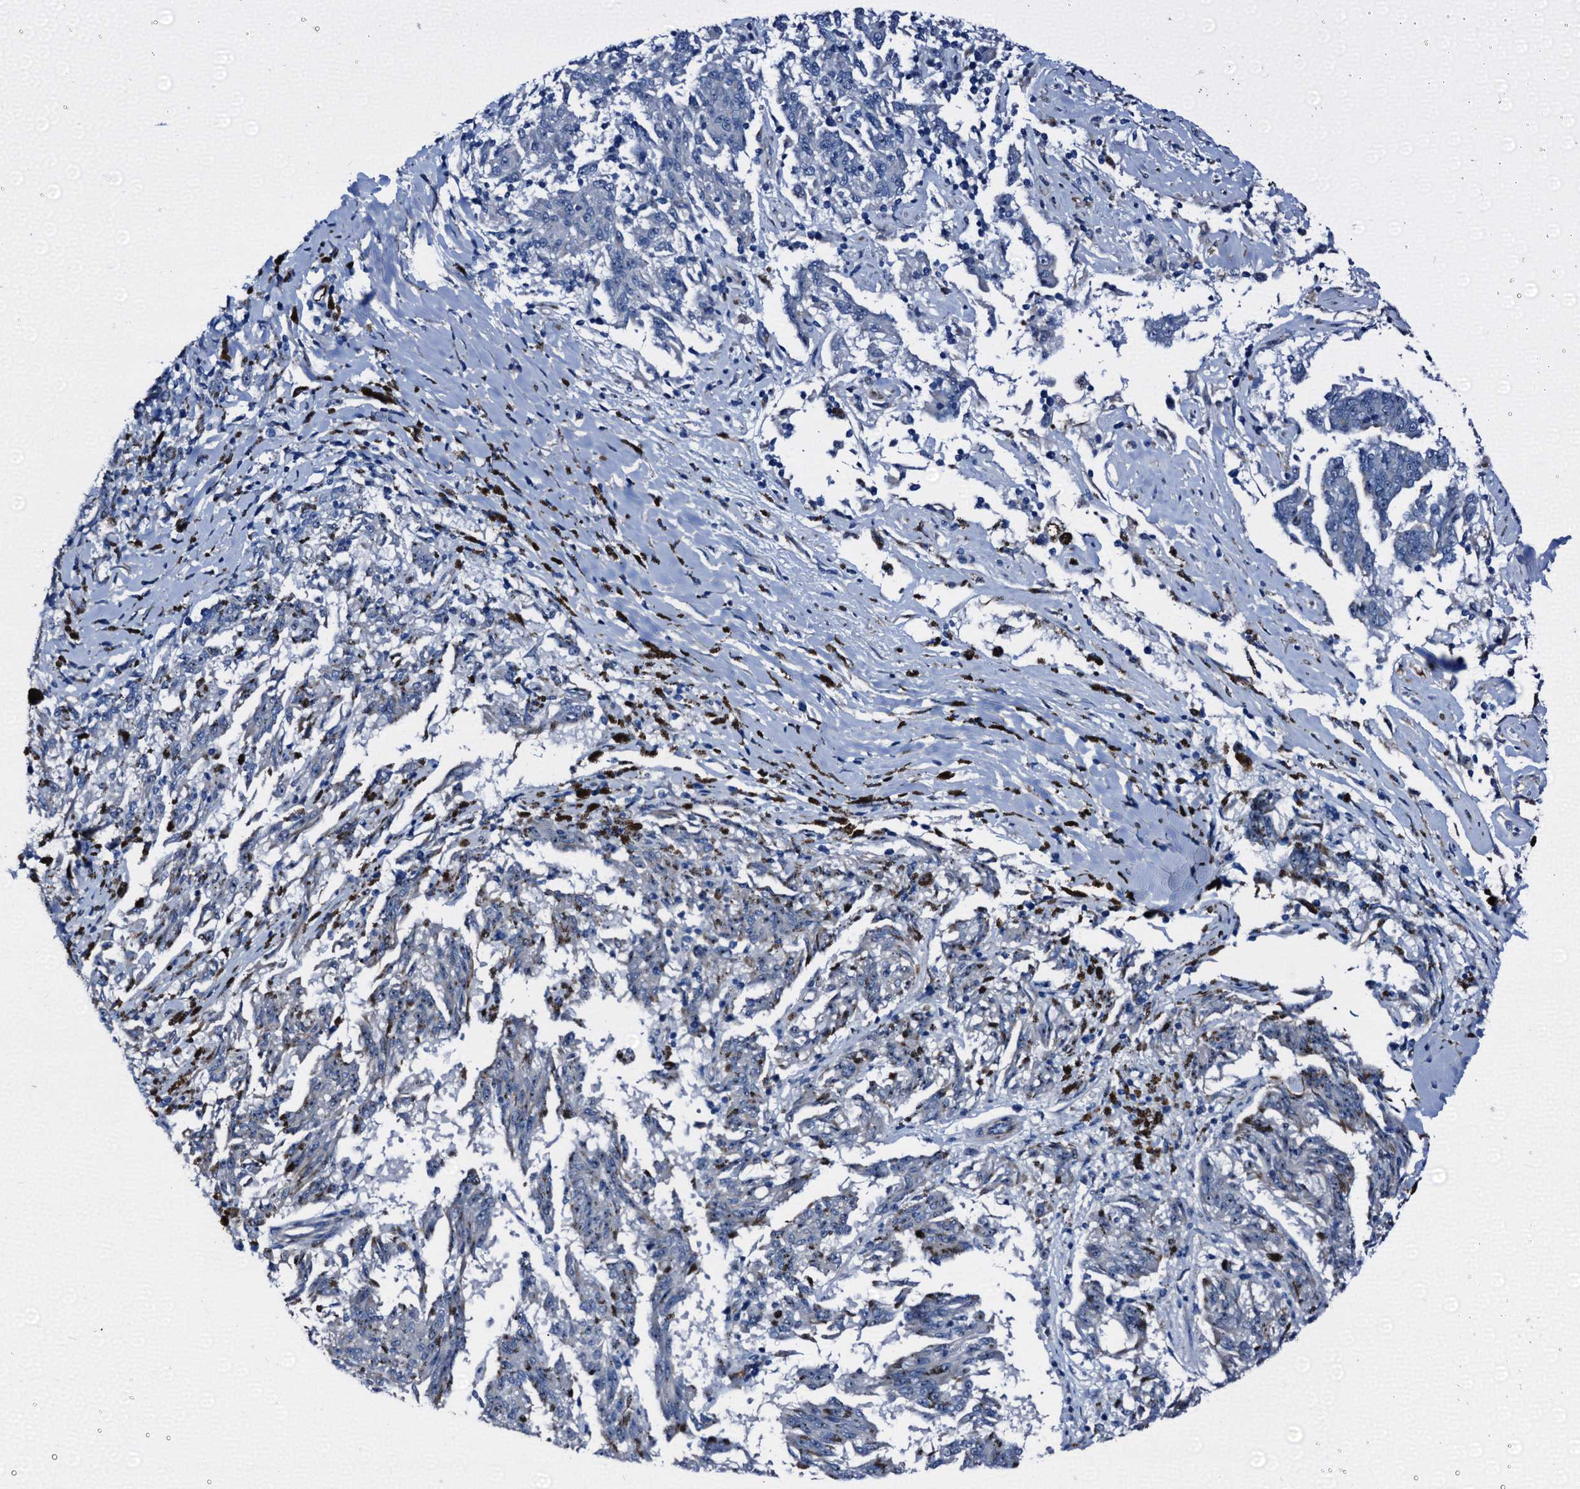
{"staining": {"intensity": "negative", "quantity": "none", "location": "none"}, "tissue": "melanoma", "cell_type": "Tumor cells", "image_type": "cancer", "snomed": [{"axis": "morphology", "description": "Malignant melanoma, NOS"}, {"axis": "topography", "description": "Skin"}], "caption": "This is an immunohistochemistry image of human melanoma. There is no staining in tumor cells.", "gene": "EMG1", "patient": {"sex": "female", "age": 72}}